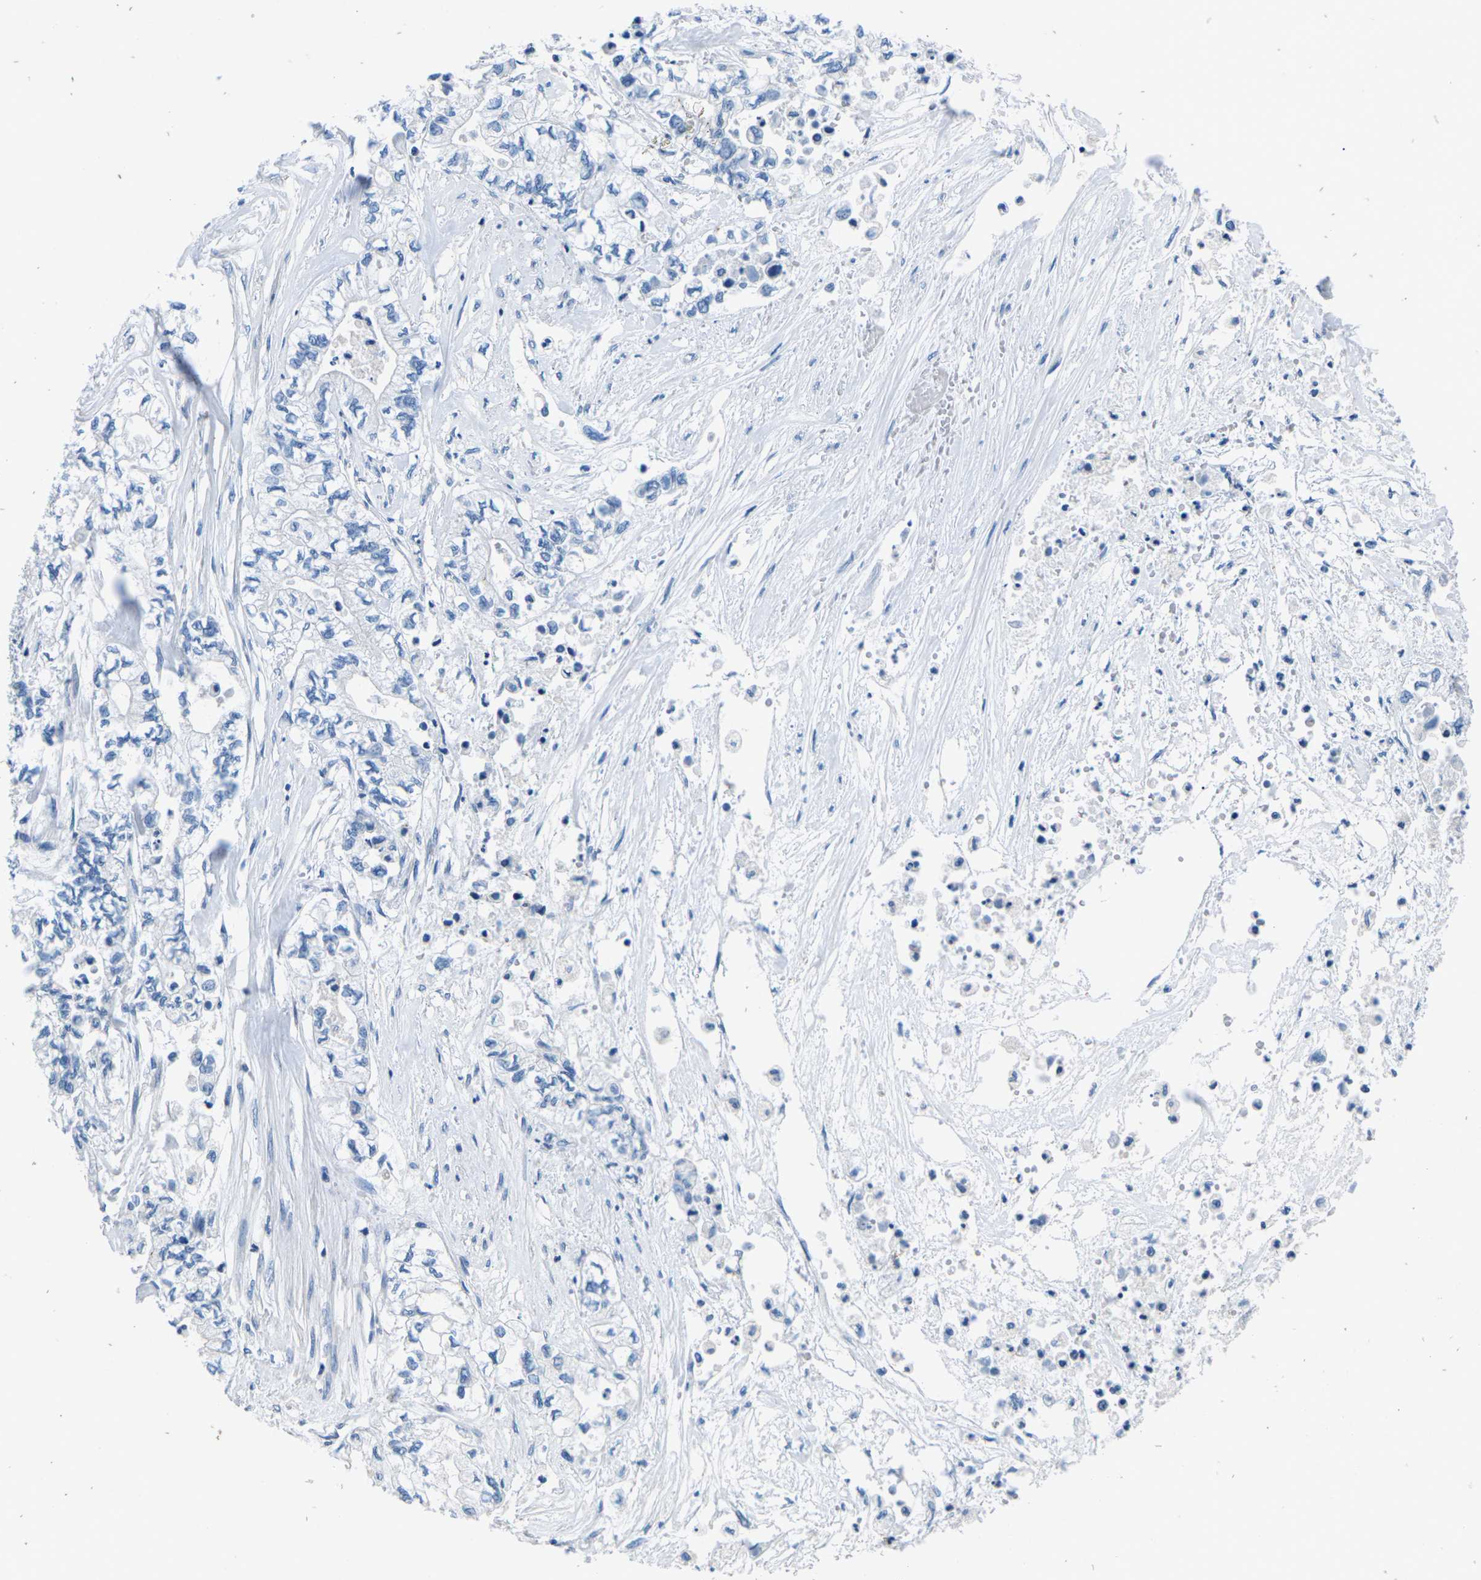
{"staining": {"intensity": "negative", "quantity": "none", "location": "none"}, "tissue": "pancreatic cancer", "cell_type": "Tumor cells", "image_type": "cancer", "snomed": [{"axis": "morphology", "description": "Adenocarcinoma, NOS"}, {"axis": "topography", "description": "Pancreas"}], "caption": "Immunohistochemistry (IHC) photomicrograph of human pancreatic adenocarcinoma stained for a protein (brown), which exhibits no expression in tumor cells.", "gene": "UMOD", "patient": {"sex": "male", "age": 79}}